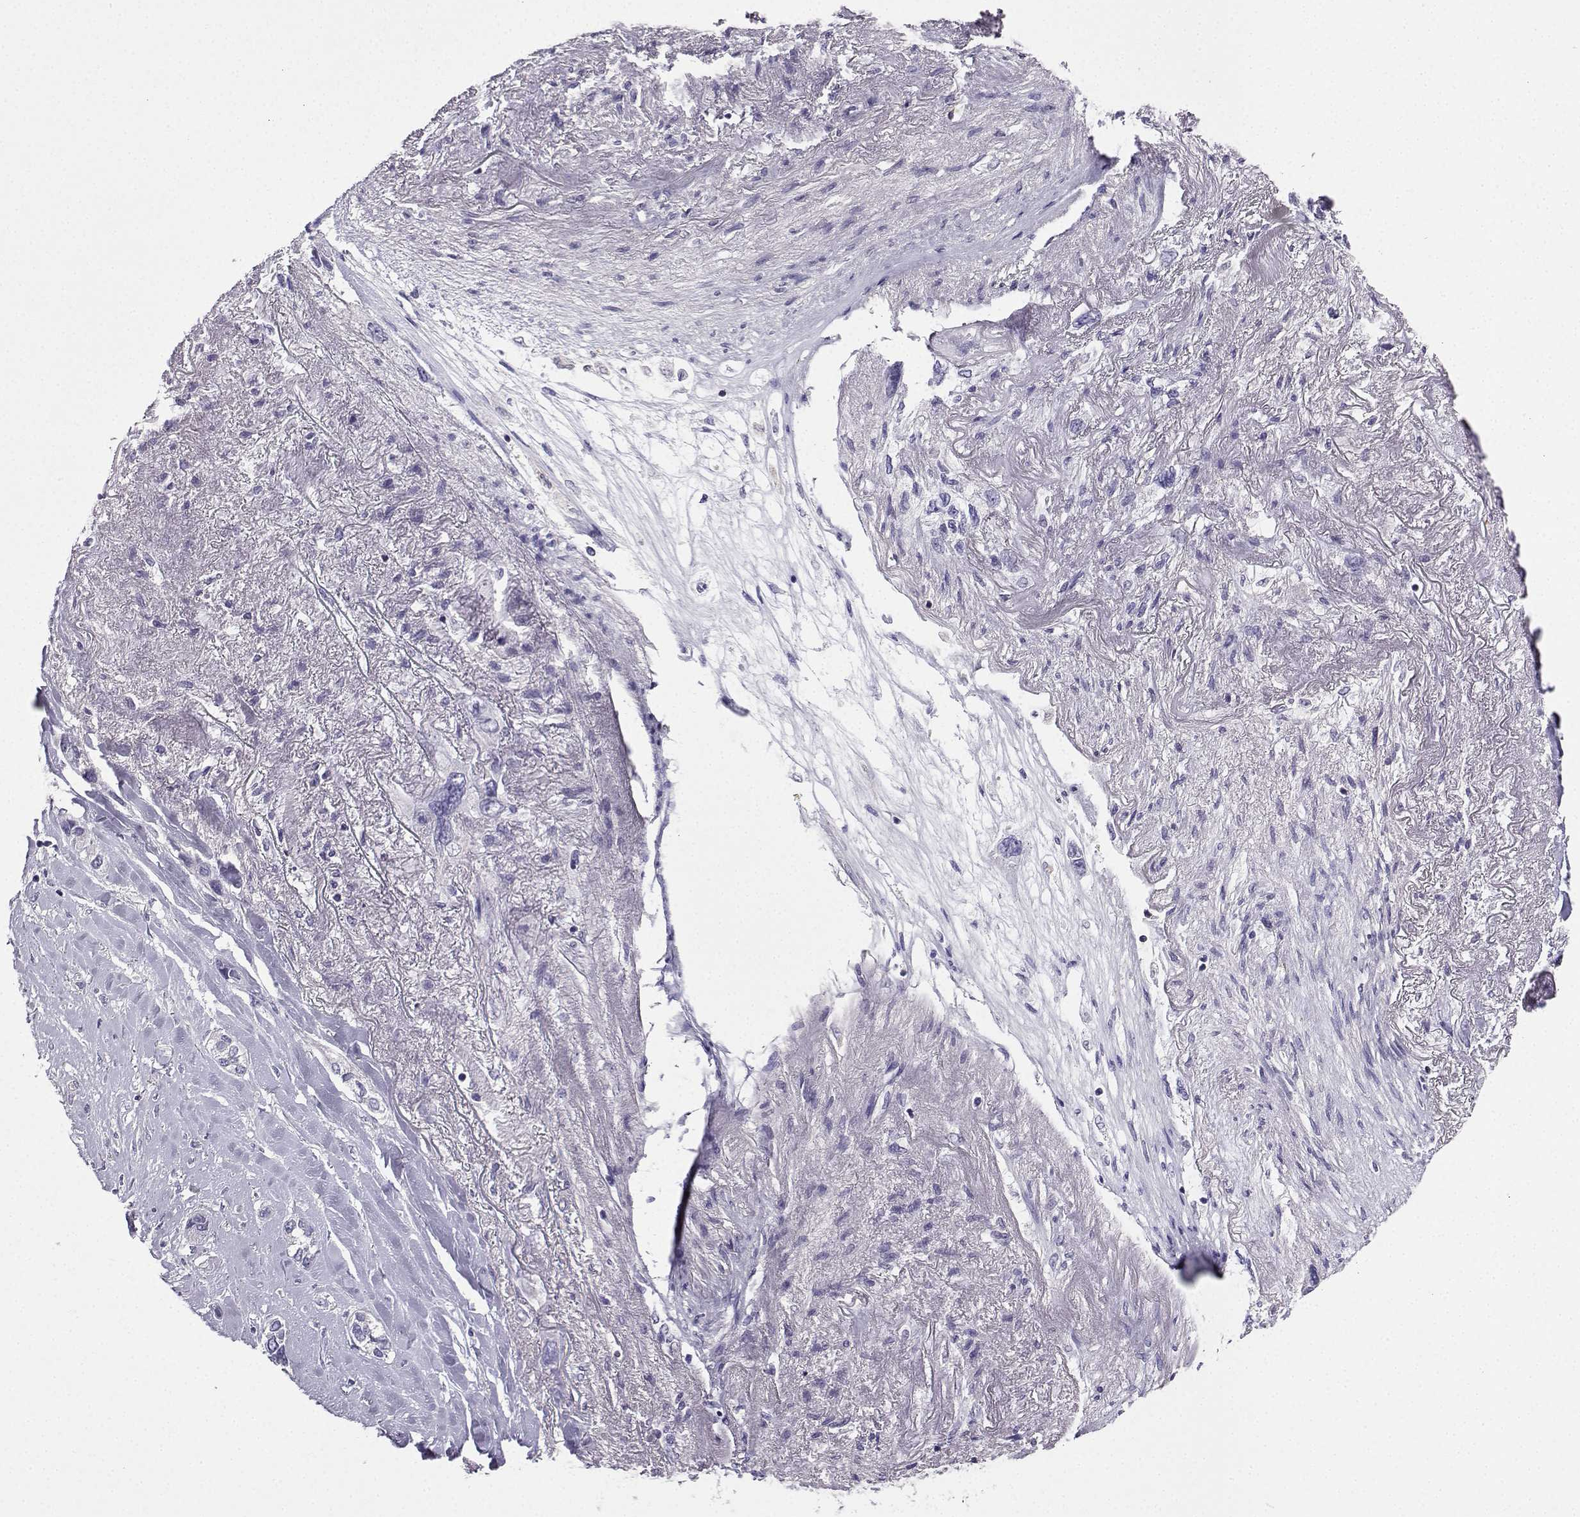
{"staining": {"intensity": "negative", "quantity": "none", "location": "none"}, "tissue": "lung cancer", "cell_type": "Tumor cells", "image_type": "cancer", "snomed": [{"axis": "morphology", "description": "Squamous cell carcinoma, NOS"}, {"axis": "topography", "description": "Lung"}], "caption": "Immunohistochemistry photomicrograph of human lung squamous cell carcinoma stained for a protein (brown), which reveals no staining in tumor cells.", "gene": "LINGO1", "patient": {"sex": "female", "age": 70}}